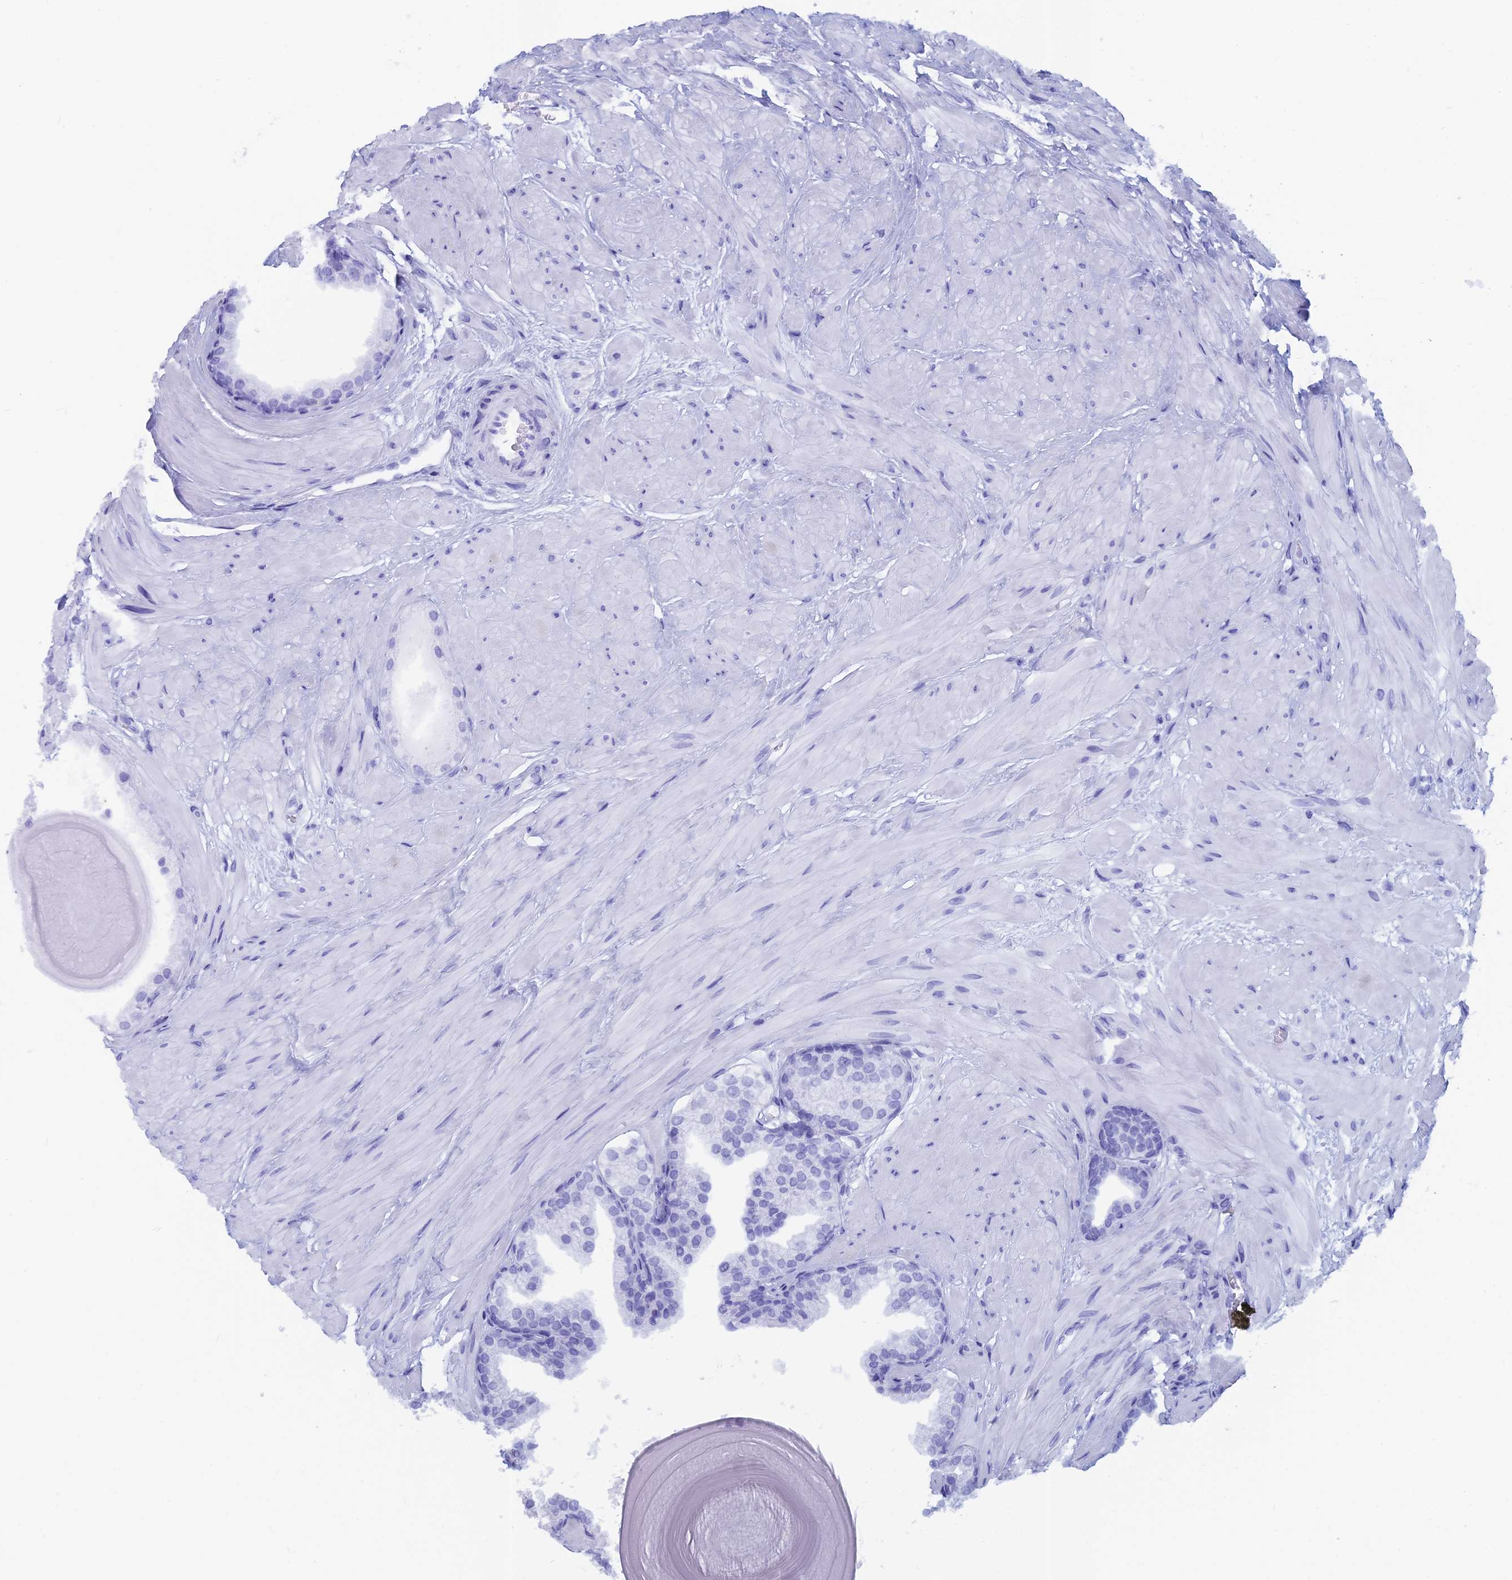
{"staining": {"intensity": "negative", "quantity": "none", "location": "none"}, "tissue": "prostate", "cell_type": "Glandular cells", "image_type": "normal", "snomed": [{"axis": "morphology", "description": "Normal tissue, NOS"}, {"axis": "topography", "description": "Prostate"}], "caption": "IHC image of normal prostate: human prostate stained with DAB exhibits no significant protein staining in glandular cells.", "gene": "CAPS", "patient": {"sex": "male", "age": 48}}